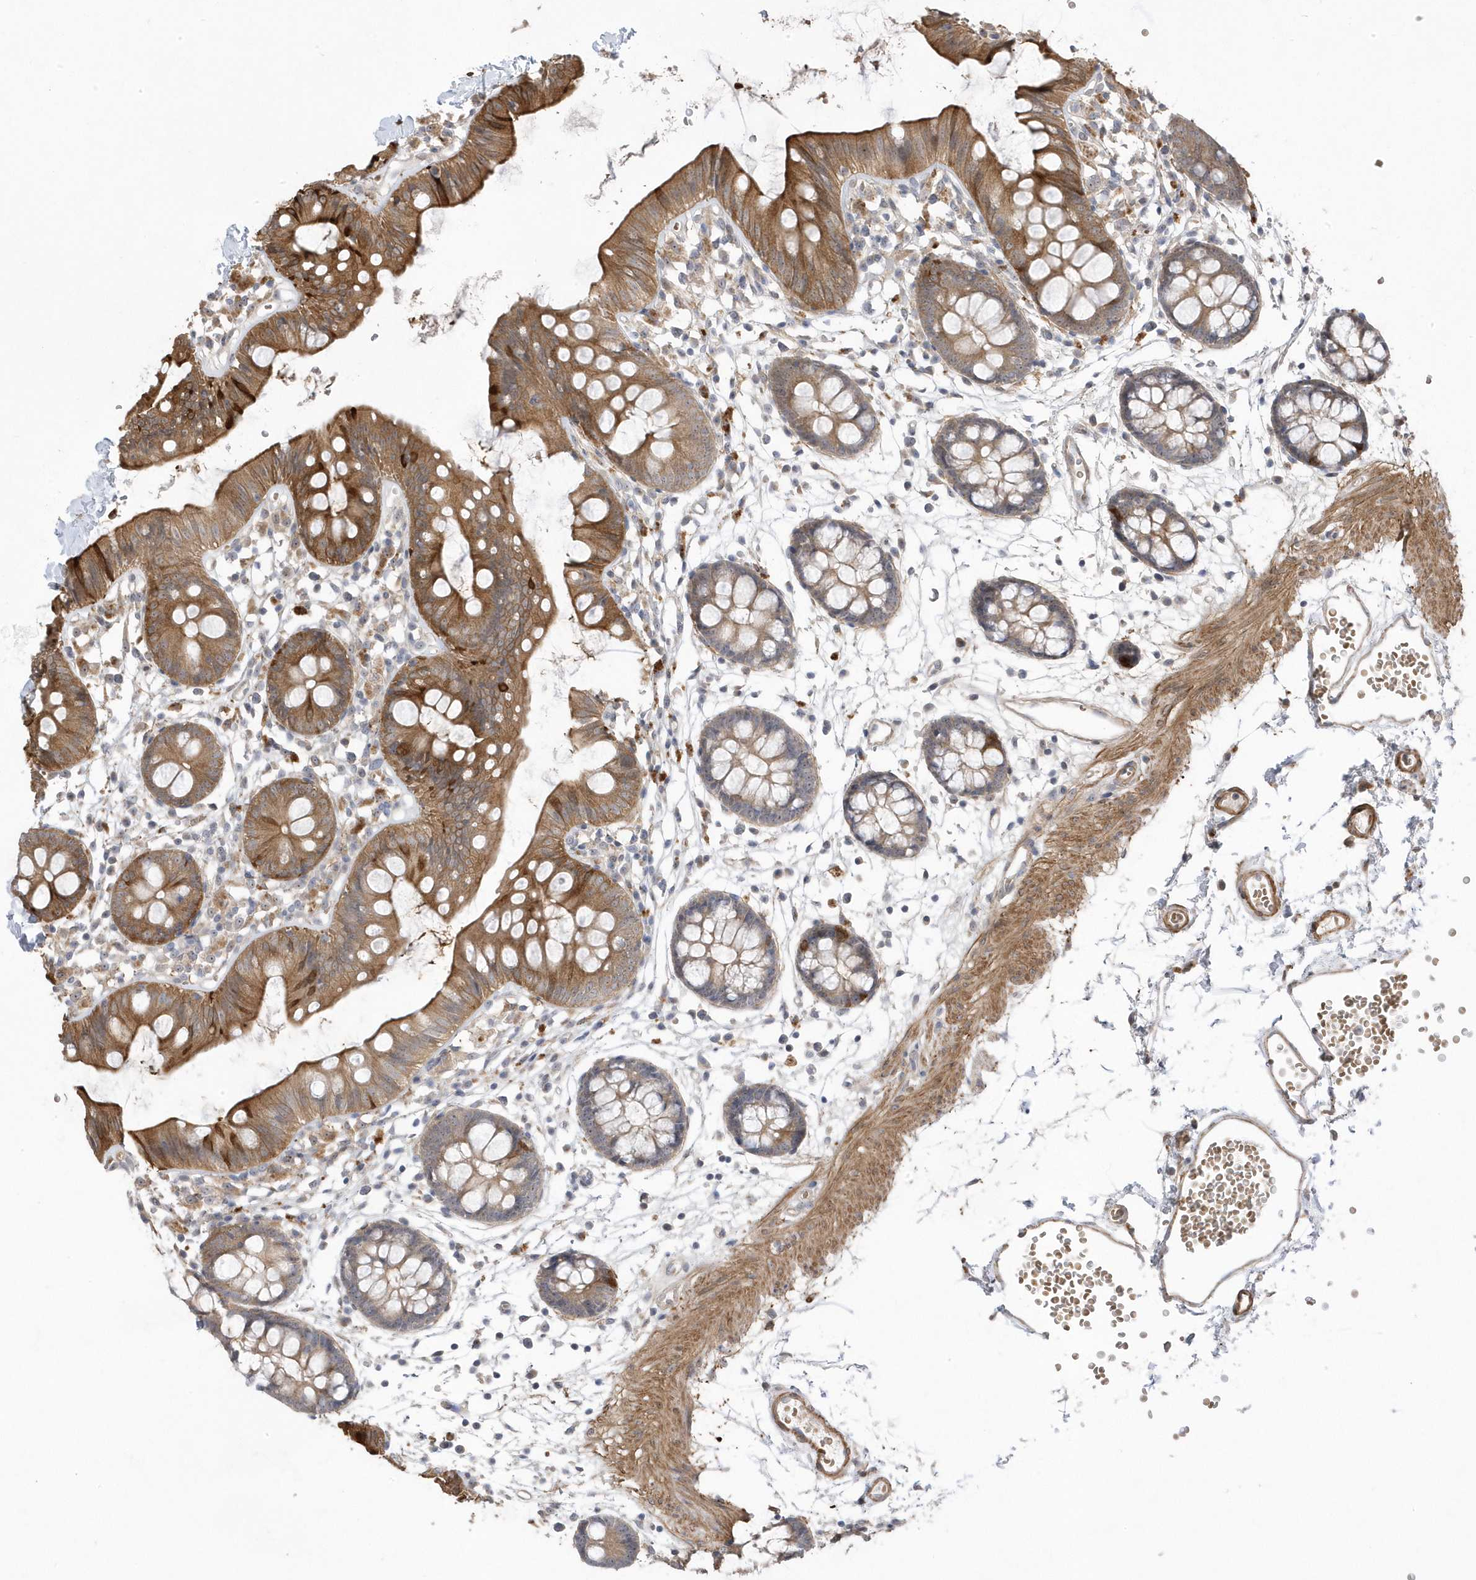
{"staining": {"intensity": "moderate", "quantity": ">75%", "location": "cytoplasmic/membranous"}, "tissue": "colon", "cell_type": "Endothelial cells", "image_type": "normal", "snomed": [{"axis": "morphology", "description": "Normal tissue, NOS"}, {"axis": "topography", "description": "Colon"}], "caption": "Brown immunohistochemical staining in unremarkable human colon displays moderate cytoplasmic/membranous positivity in approximately >75% of endothelial cells.", "gene": "GTPBP6", "patient": {"sex": "male", "age": 56}}